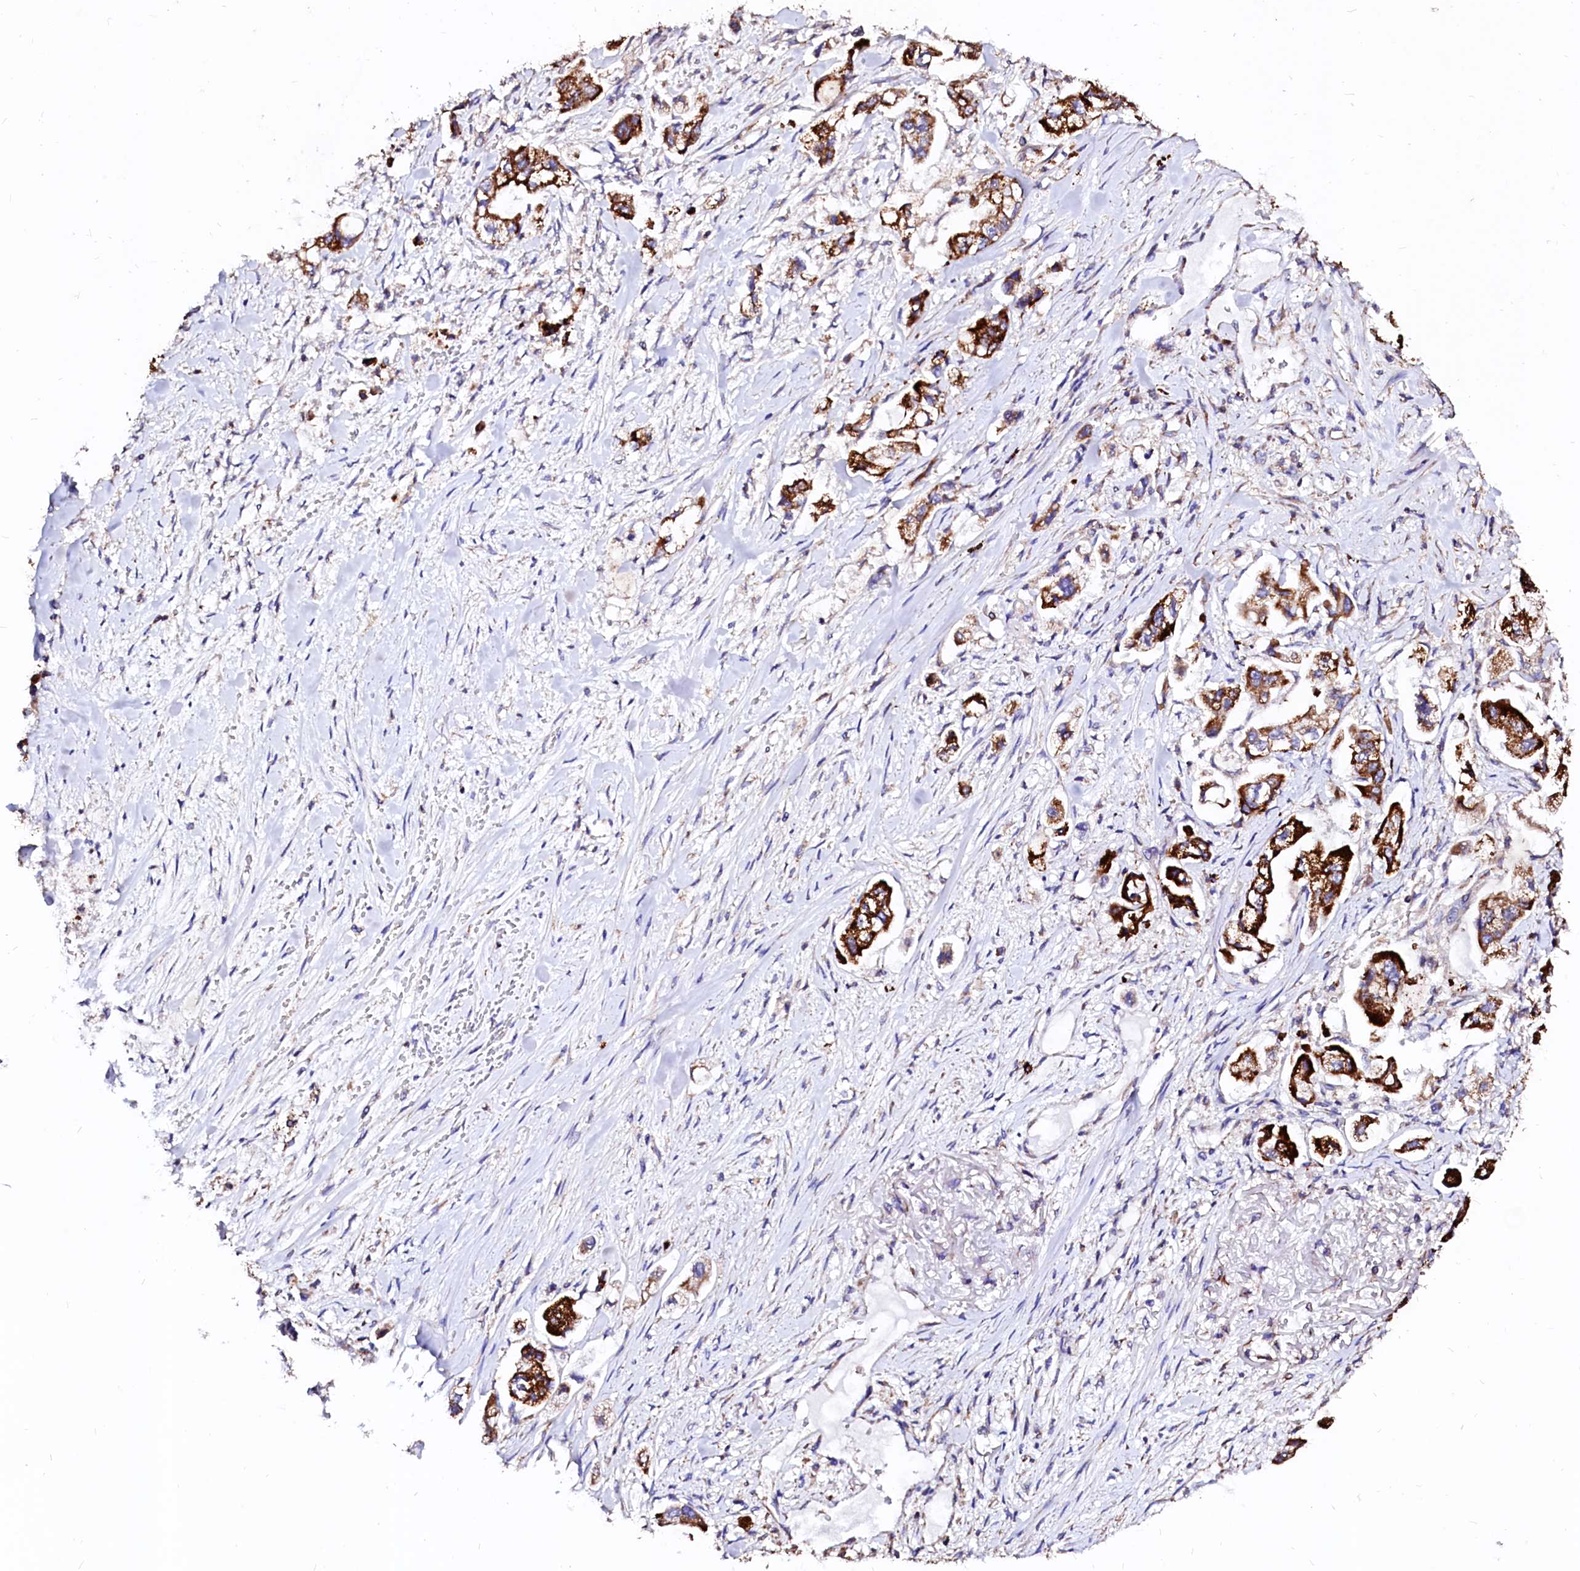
{"staining": {"intensity": "strong", "quantity": ">75%", "location": "cytoplasmic/membranous"}, "tissue": "stomach cancer", "cell_type": "Tumor cells", "image_type": "cancer", "snomed": [{"axis": "morphology", "description": "Adenocarcinoma, NOS"}, {"axis": "topography", "description": "Stomach"}], "caption": "Protein expression analysis of human stomach cancer (adenocarcinoma) reveals strong cytoplasmic/membranous expression in approximately >75% of tumor cells.", "gene": "MAOB", "patient": {"sex": "male", "age": 62}}